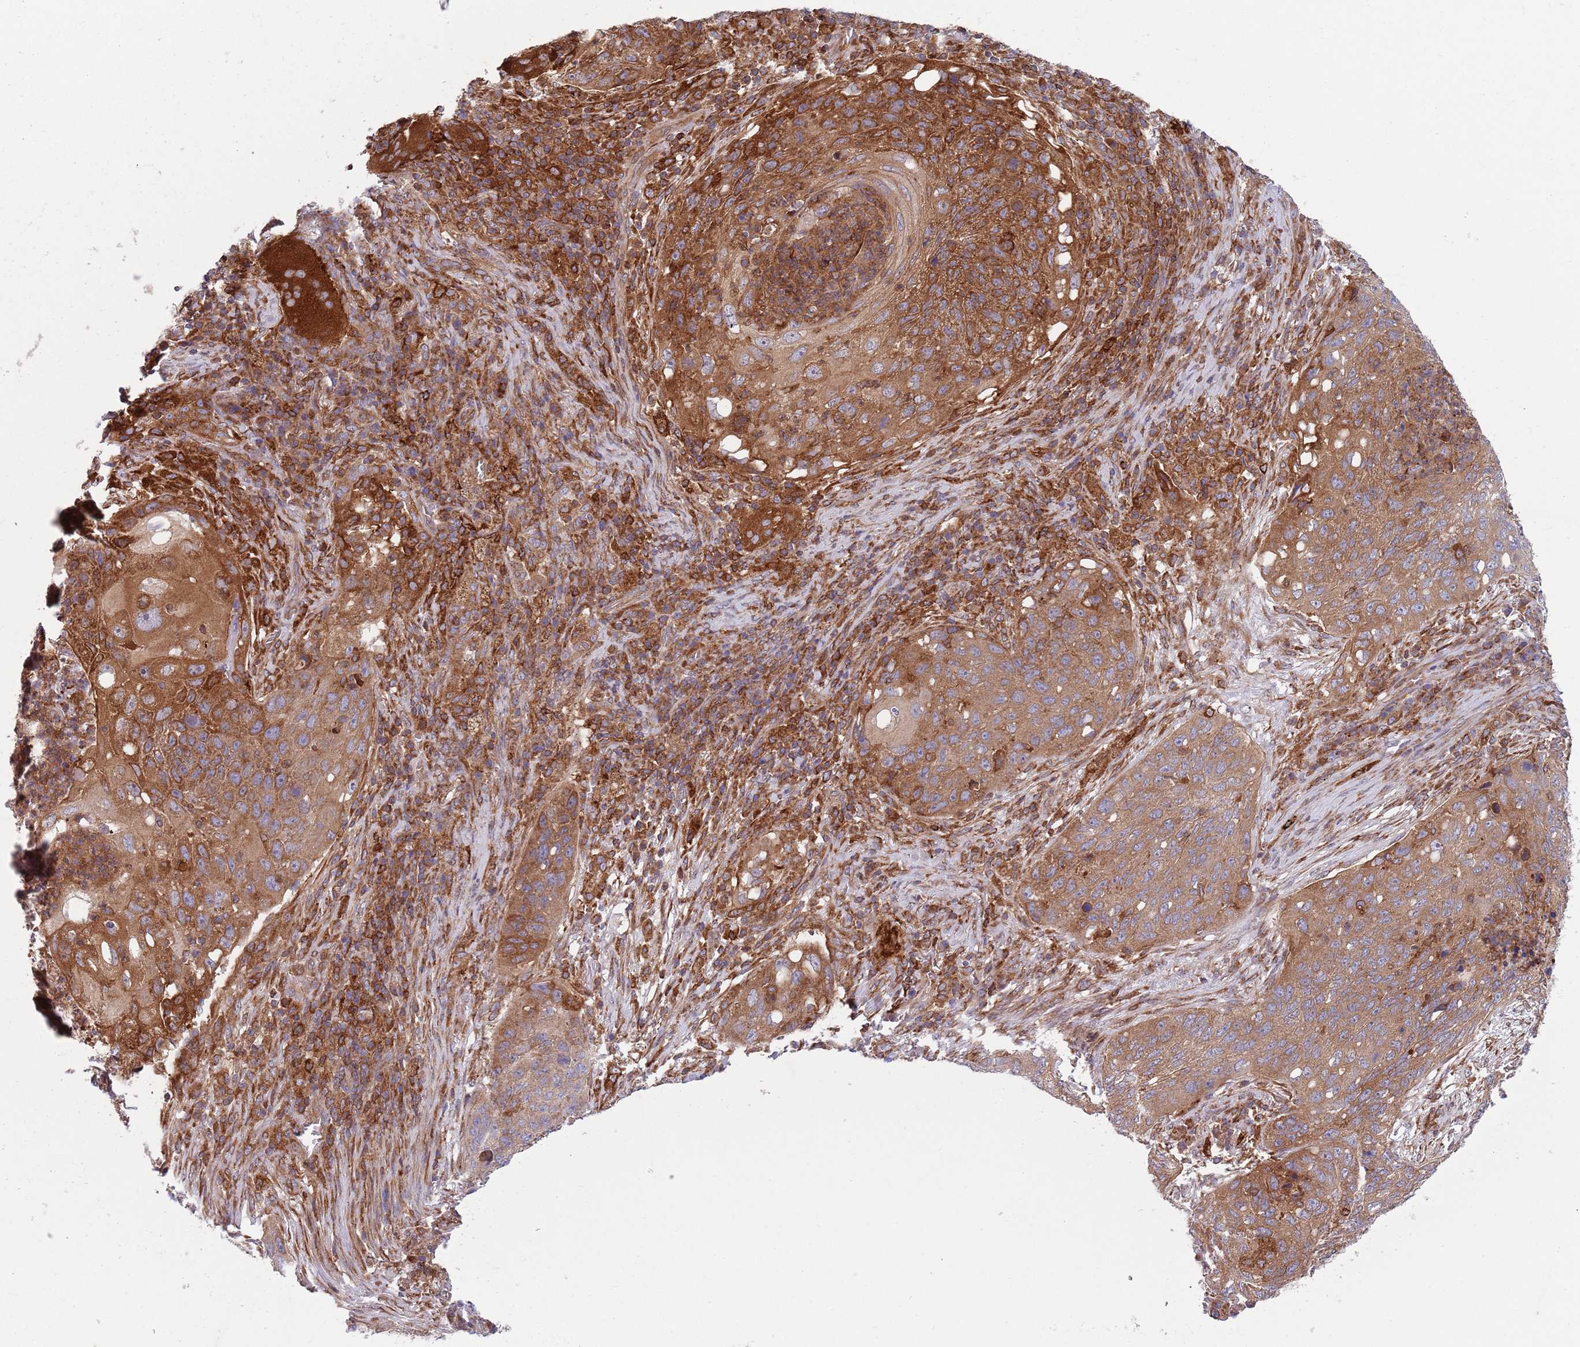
{"staining": {"intensity": "moderate", "quantity": "25%-75%", "location": "cytoplasmic/membranous"}, "tissue": "lung cancer", "cell_type": "Tumor cells", "image_type": "cancer", "snomed": [{"axis": "morphology", "description": "Squamous cell carcinoma, NOS"}, {"axis": "topography", "description": "Lung"}], "caption": "Squamous cell carcinoma (lung) stained for a protein shows moderate cytoplasmic/membranous positivity in tumor cells. (DAB IHC, brown staining for protein, blue staining for nuclei).", "gene": "ZMYM5", "patient": {"sex": "female", "age": 63}}